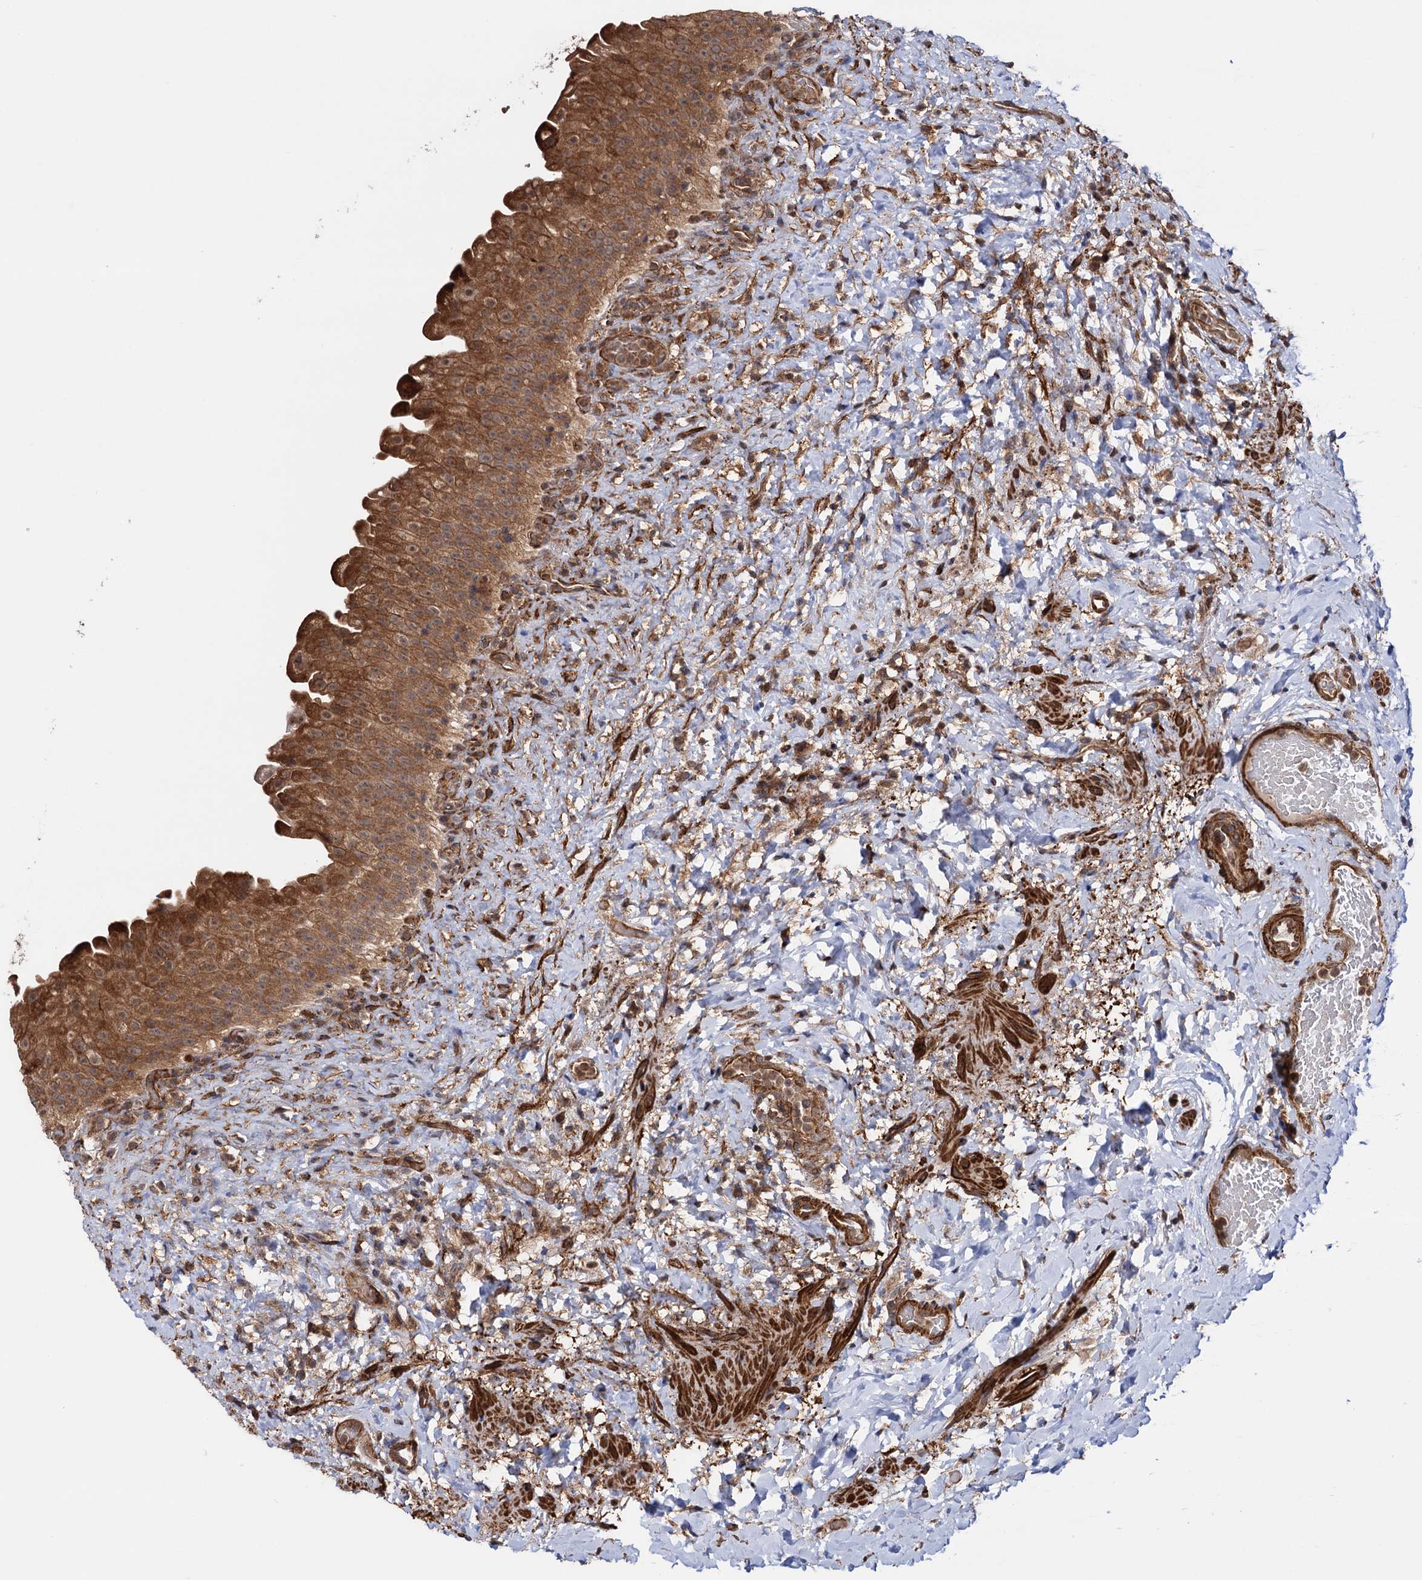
{"staining": {"intensity": "moderate", "quantity": ">75%", "location": "cytoplasmic/membranous"}, "tissue": "urinary bladder", "cell_type": "Urothelial cells", "image_type": "normal", "snomed": [{"axis": "morphology", "description": "Normal tissue, NOS"}, {"axis": "topography", "description": "Urinary bladder"}], "caption": "DAB immunohistochemical staining of benign human urinary bladder displays moderate cytoplasmic/membranous protein staining in about >75% of urothelial cells.", "gene": "ATP8B4", "patient": {"sex": "female", "age": 27}}